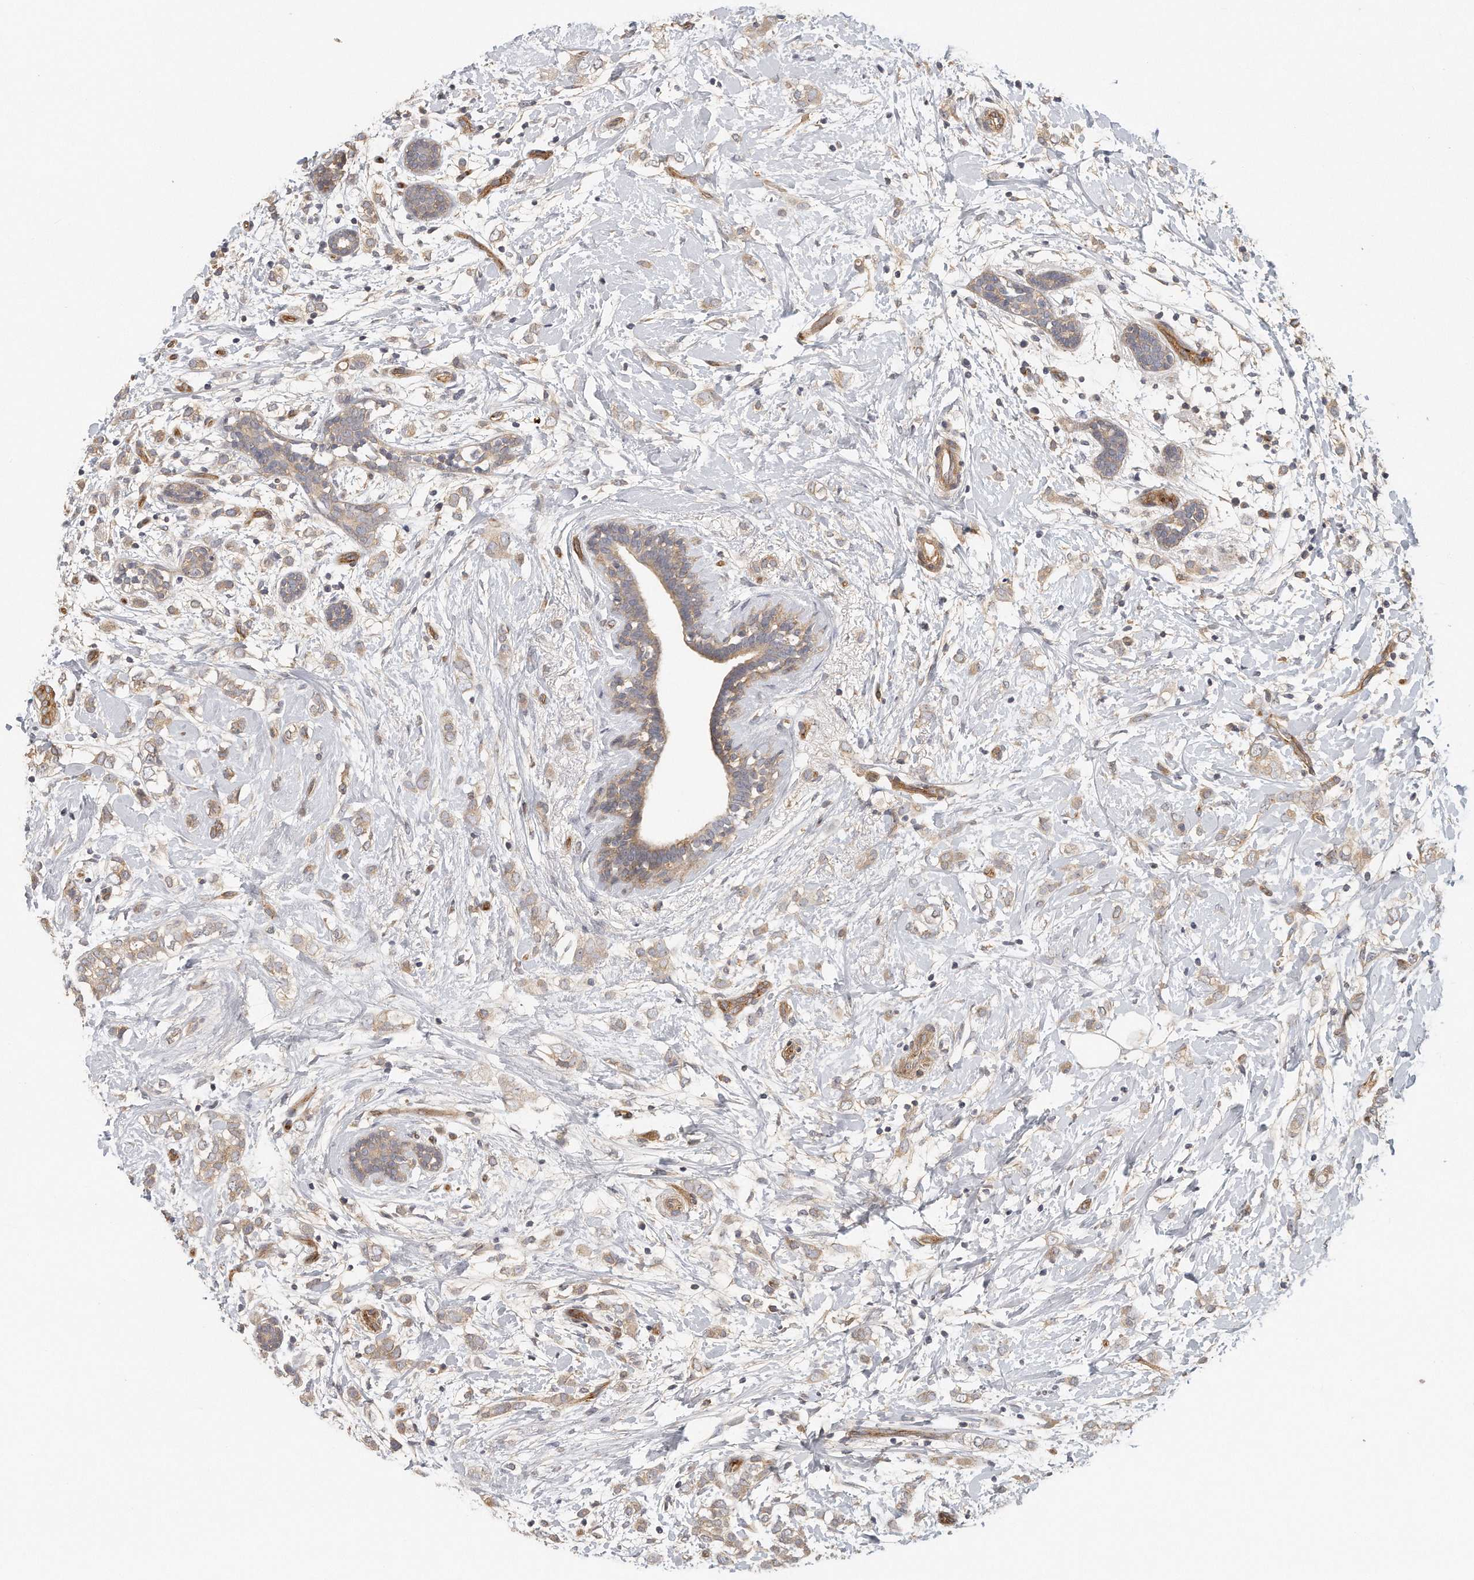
{"staining": {"intensity": "weak", "quantity": ">75%", "location": "cytoplasmic/membranous"}, "tissue": "breast cancer", "cell_type": "Tumor cells", "image_type": "cancer", "snomed": [{"axis": "morphology", "description": "Normal tissue, NOS"}, {"axis": "morphology", "description": "Lobular carcinoma"}, {"axis": "topography", "description": "Breast"}], "caption": "Approximately >75% of tumor cells in human breast cancer reveal weak cytoplasmic/membranous protein positivity as visualized by brown immunohistochemical staining.", "gene": "MTERF4", "patient": {"sex": "female", "age": 47}}